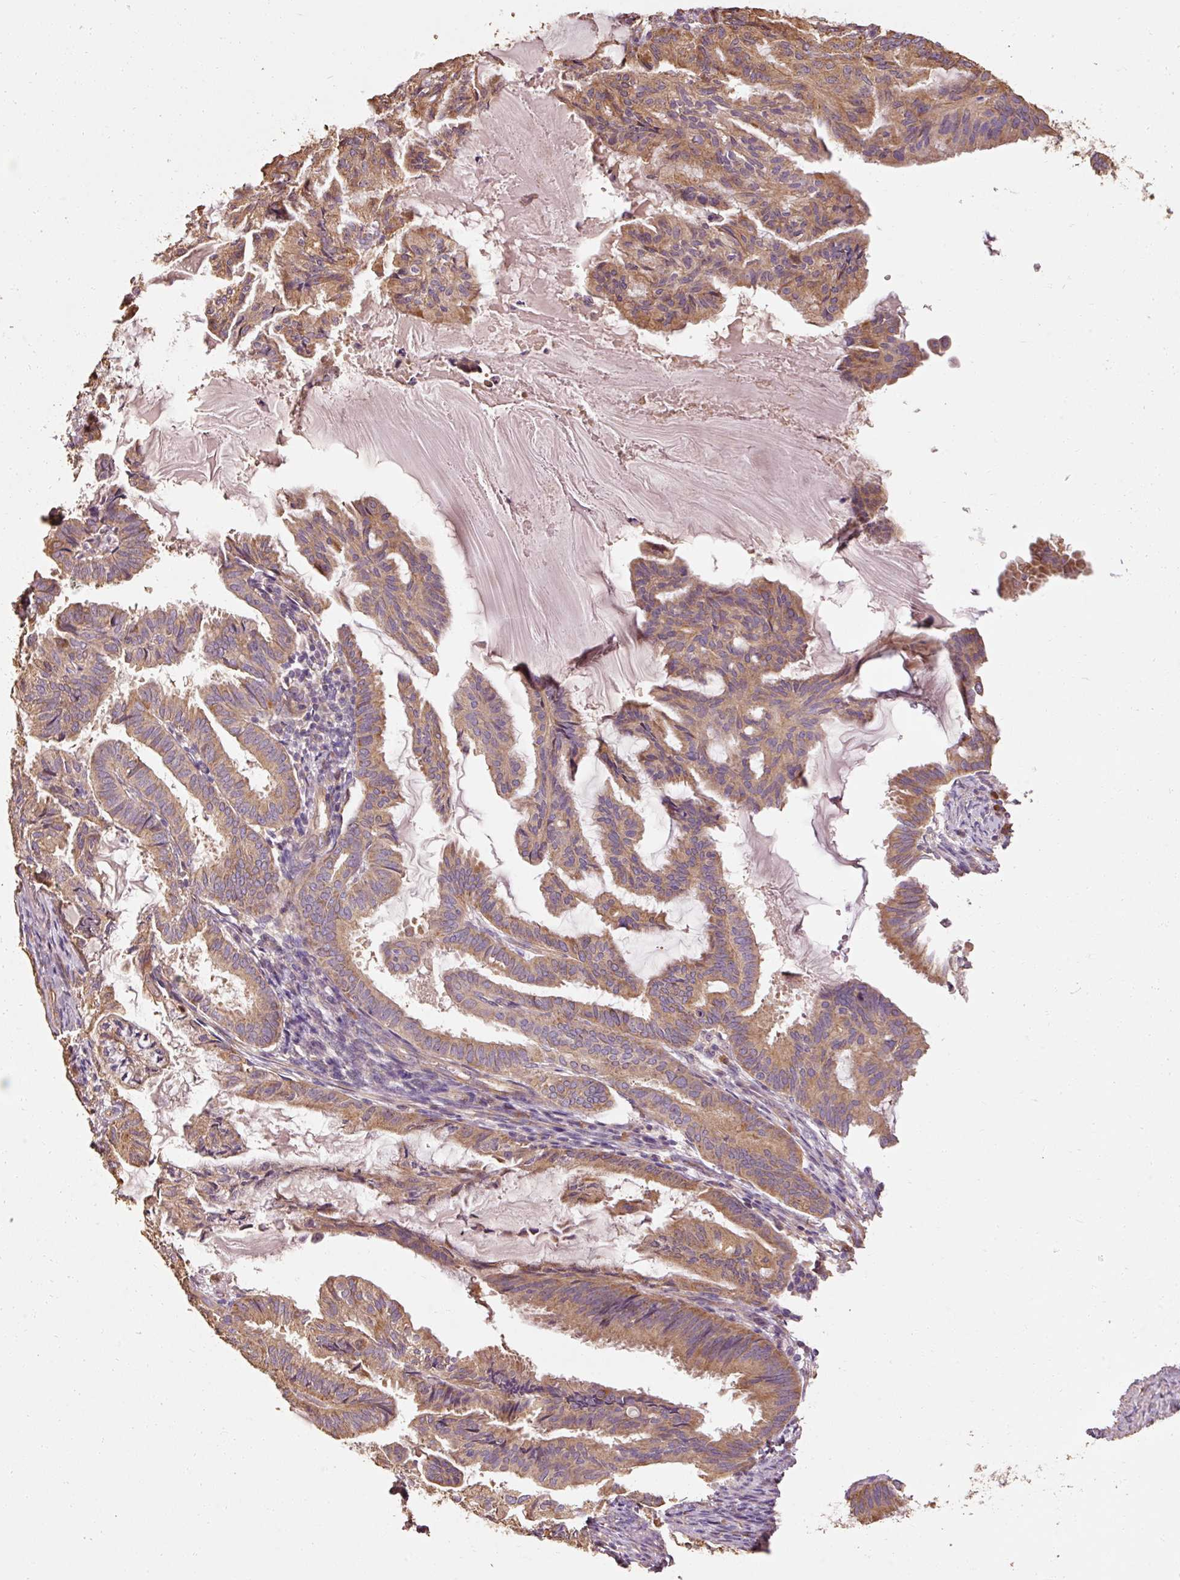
{"staining": {"intensity": "moderate", "quantity": ">75%", "location": "cytoplasmic/membranous"}, "tissue": "endometrial cancer", "cell_type": "Tumor cells", "image_type": "cancer", "snomed": [{"axis": "morphology", "description": "Adenocarcinoma, NOS"}, {"axis": "topography", "description": "Endometrium"}], "caption": "Endometrial cancer stained with DAB immunohistochemistry (IHC) exhibits medium levels of moderate cytoplasmic/membranous positivity in about >75% of tumor cells.", "gene": "EFHC1", "patient": {"sex": "female", "age": 86}}